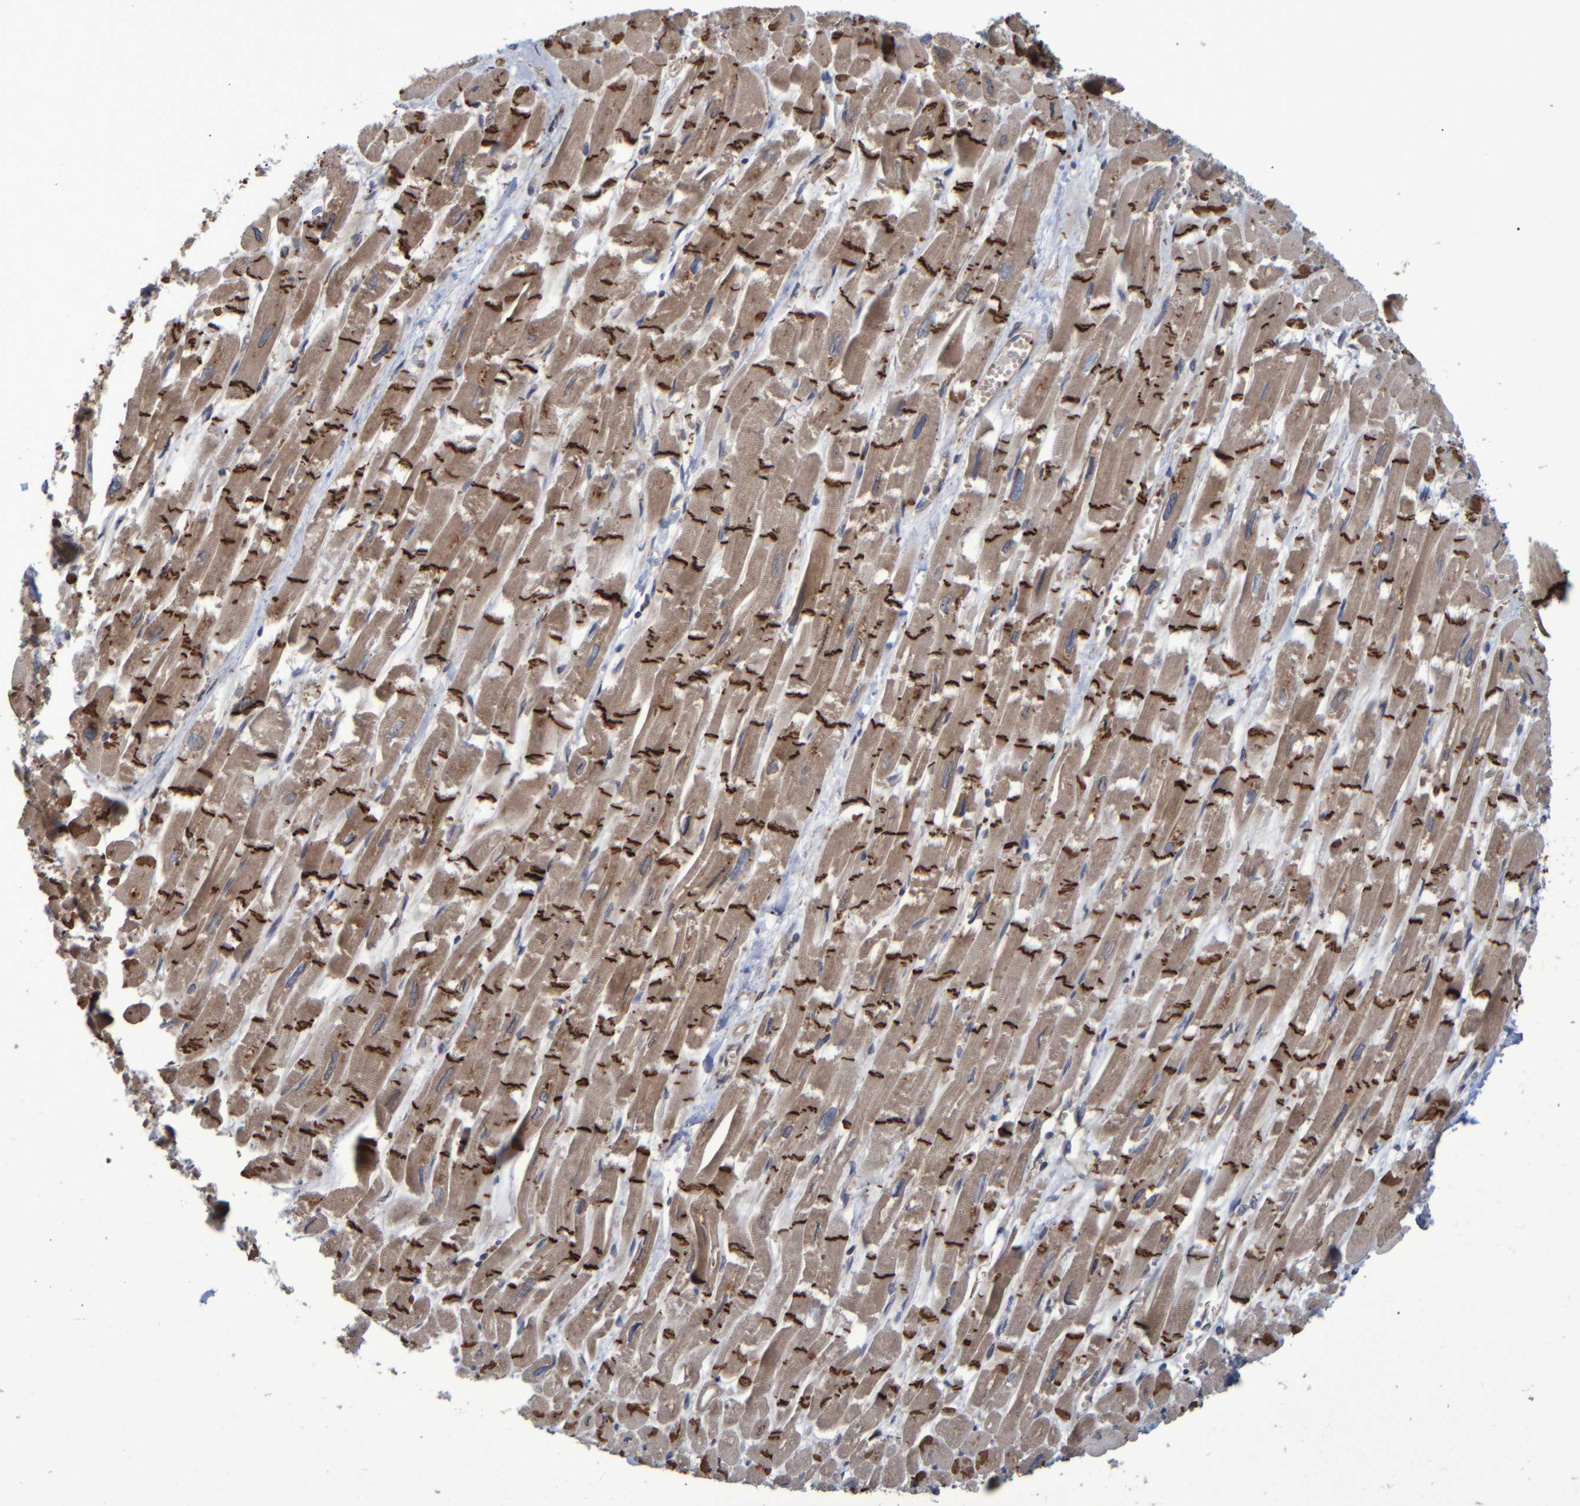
{"staining": {"intensity": "strong", "quantity": ">75%", "location": "cytoplasmic/membranous"}, "tissue": "heart muscle", "cell_type": "Cardiomyocytes", "image_type": "normal", "snomed": [{"axis": "morphology", "description": "Normal tissue, NOS"}, {"axis": "topography", "description": "Heart"}], "caption": "This photomicrograph demonstrates unremarkable heart muscle stained with immunohistochemistry to label a protein in brown. The cytoplasmic/membranous of cardiomyocytes show strong positivity for the protein. Nuclei are counter-stained blue.", "gene": "SPAG5", "patient": {"sex": "male", "age": 54}}